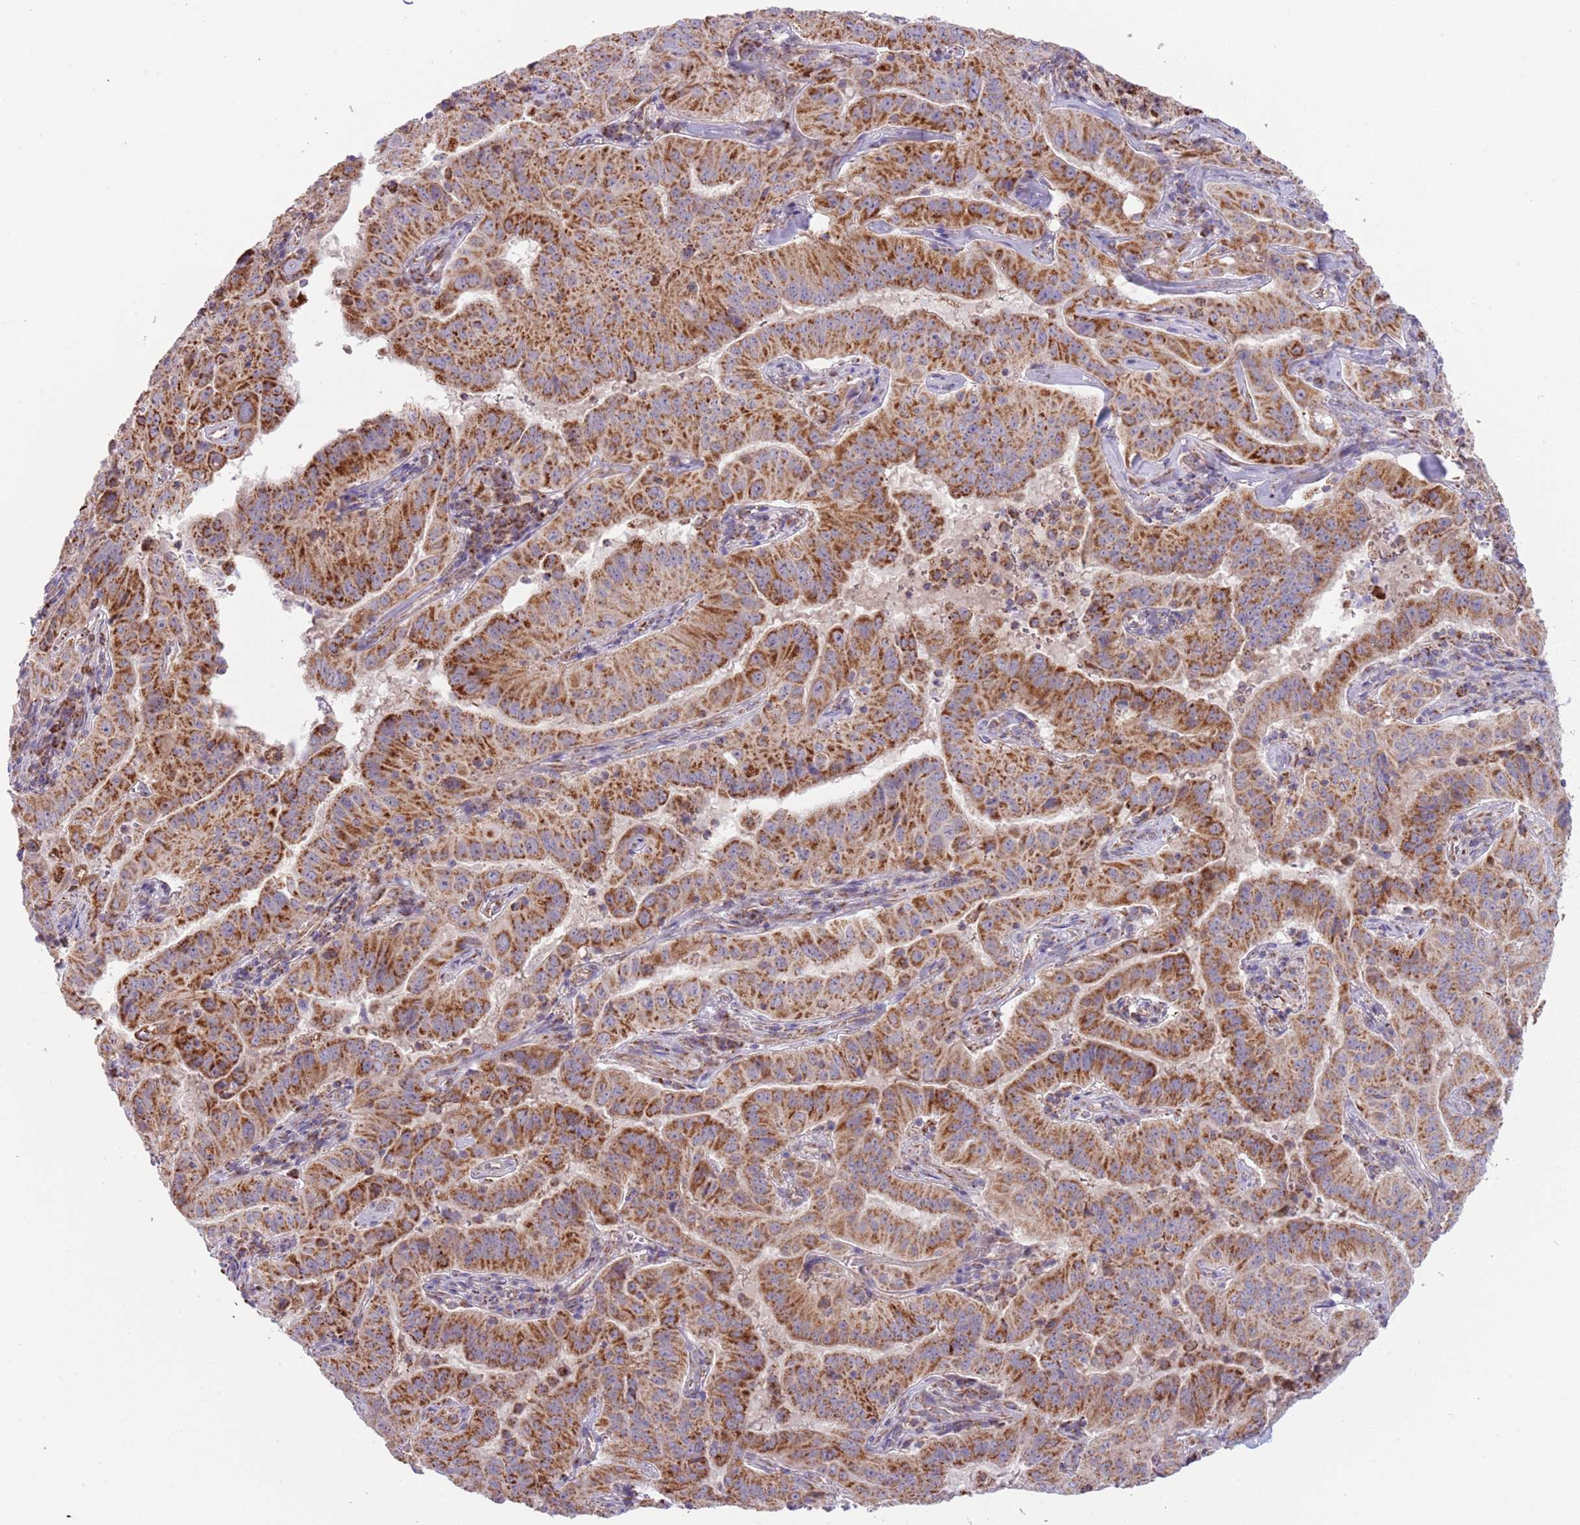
{"staining": {"intensity": "strong", "quantity": ">75%", "location": "cytoplasmic/membranous"}, "tissue": "pancreatic cancer", "cell_type": "Tumor cells", "image_type": "cancer", "snomed": [{"axis": "morphology", "description": "Adenocarcinoma, NOS"}, {"axis": "topography", "description": "Pancreas"}], "caption": "This photomicrograph displays immunohistochemistry staining of pancreatic cancer, with high strong cytoplasmic/membranous expression in about >75% of tumor cells.", "gene": "LHX6", "patient": {"sex": "male", "age": 63}}